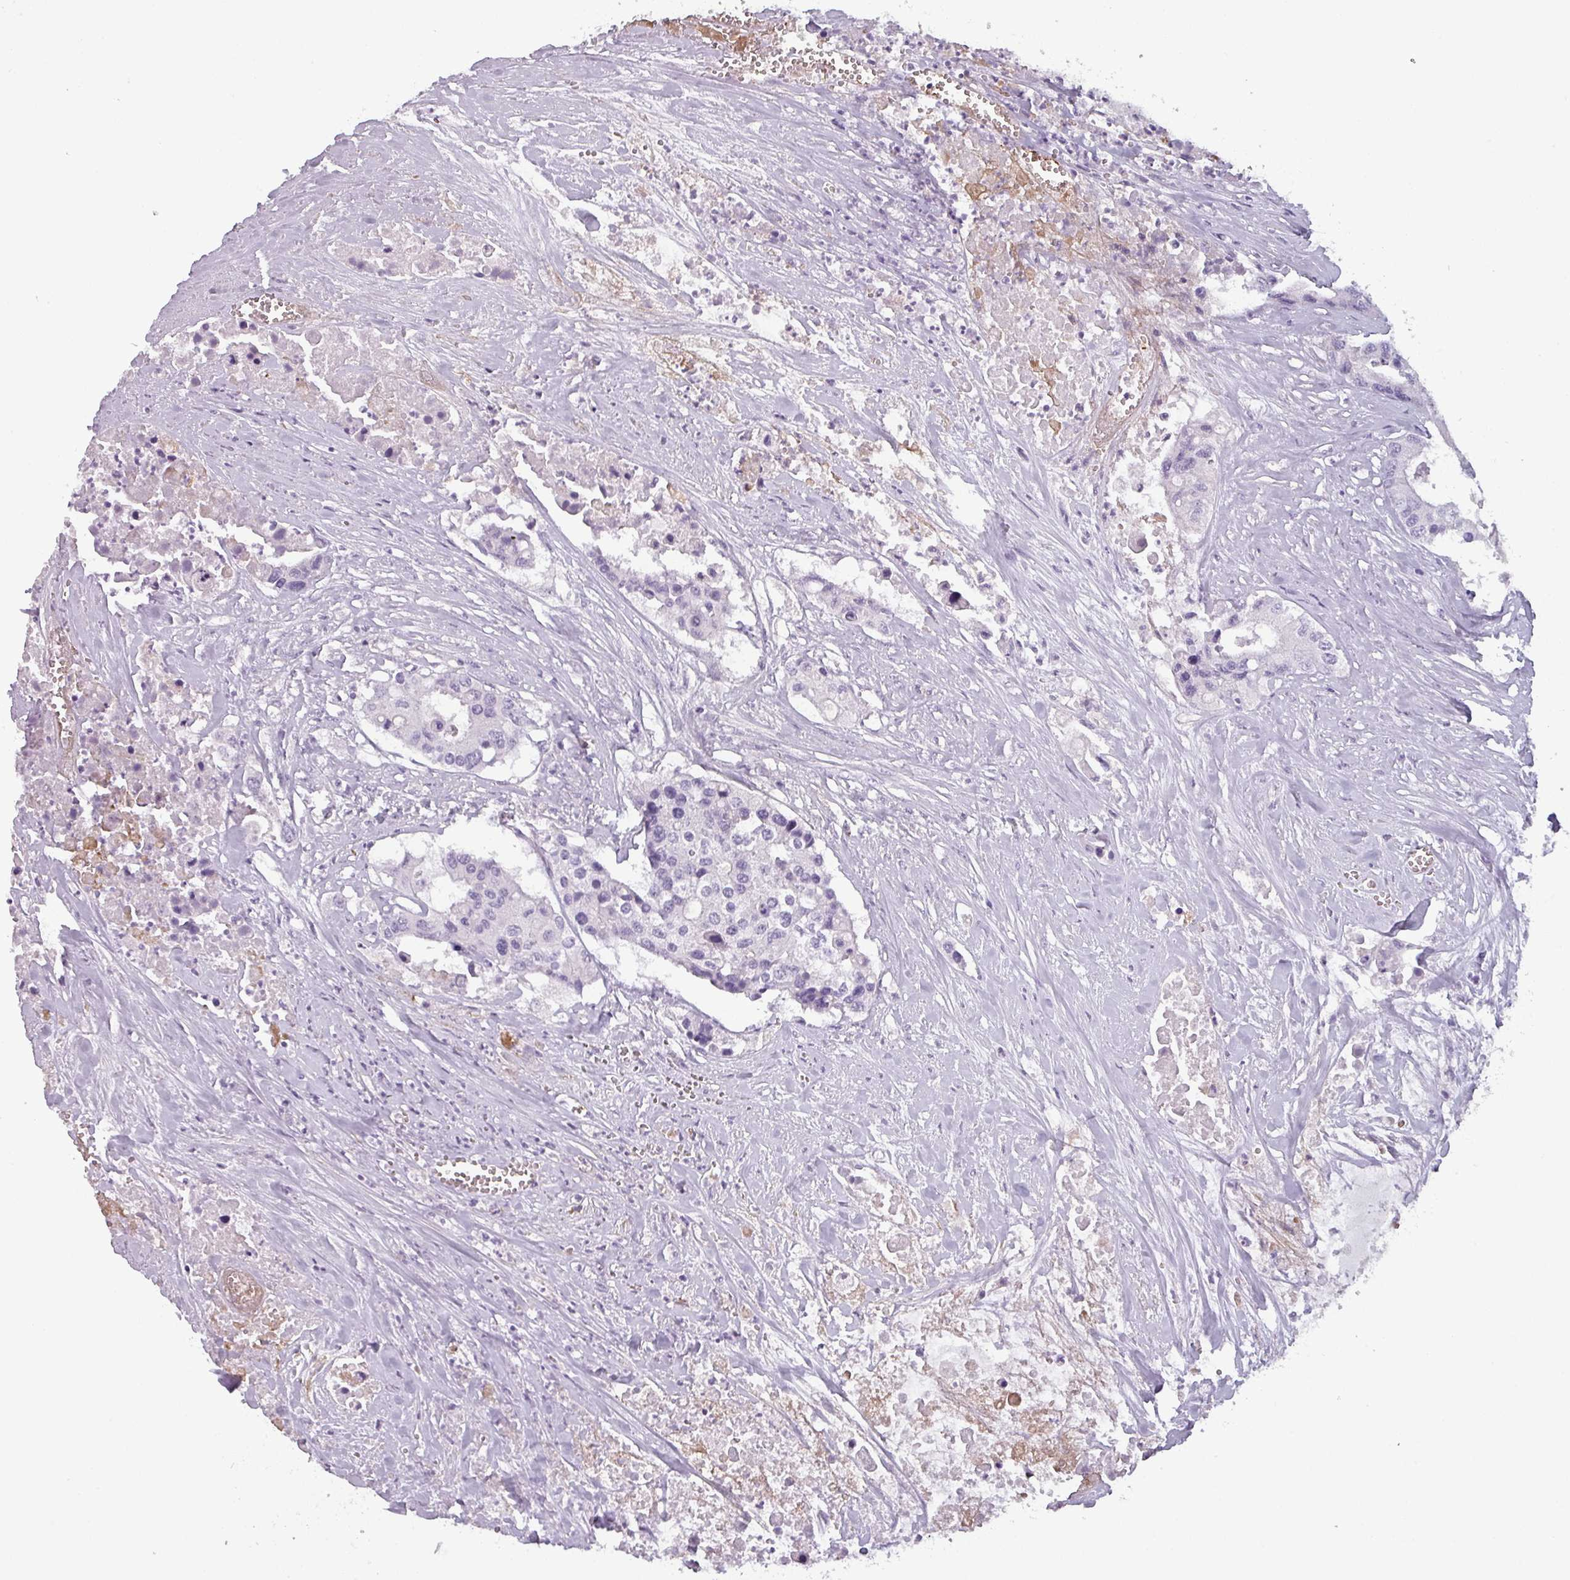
{"staining": {"intensity": "negative", "quantity": "none", "location": "none"}, "tissue": "colorectal cancer", "cell_type": "Tumor cells", "image_type": "cancer", "snomed": [{"axis": "morphology", "description": "Adenocarcinoma, NOS"}, {"axis": "topography", "description": "Colon"}], "caption": "DAB (3,3'-diaminobenzidine) immunohistochemical staining of human colorectal cancer exhibits no significant expression in tumor cells.", "gene": "AREL1", "patient": {"sex": "male", "age": 77}}